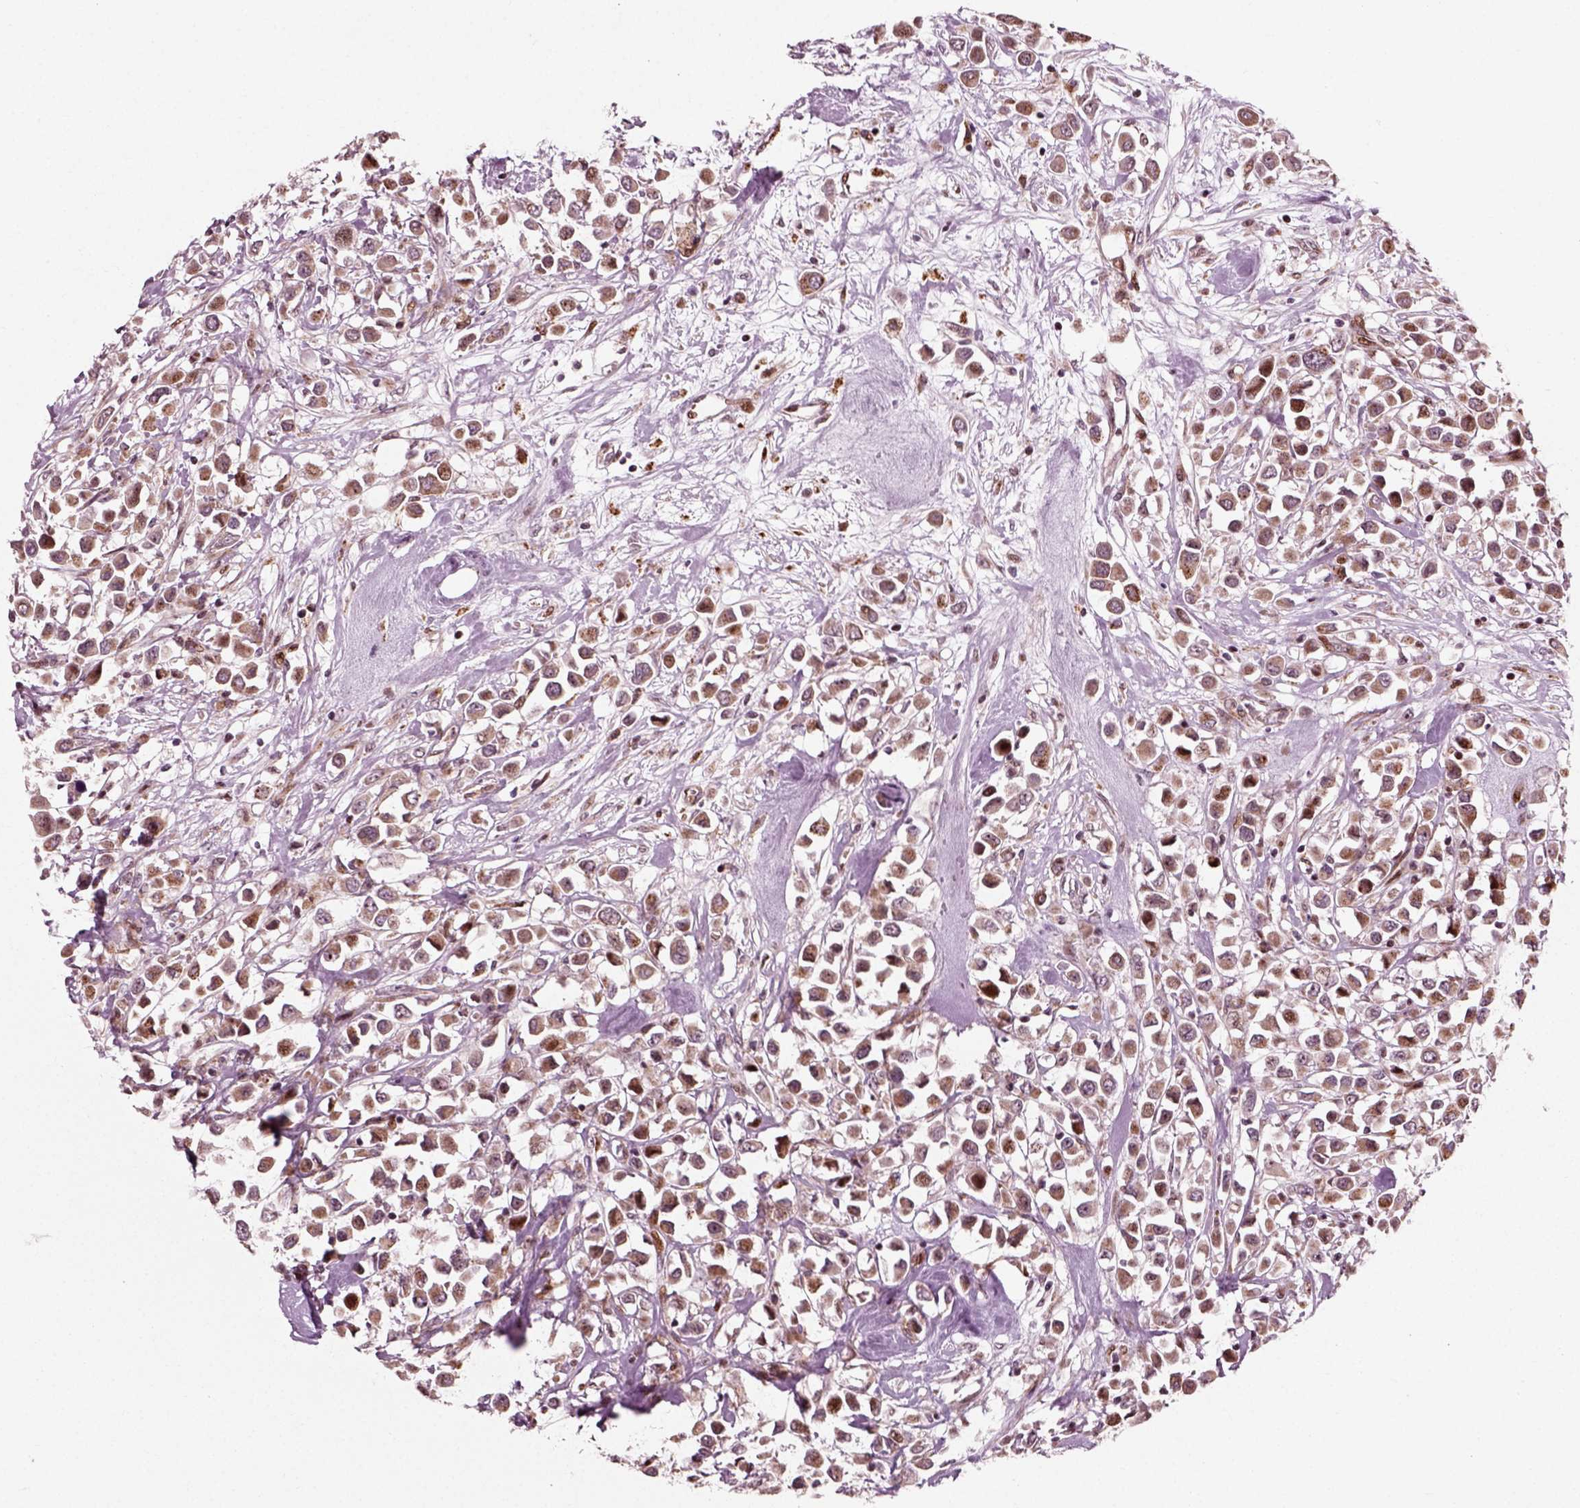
{"staining": {"intensity": "moderate", "quantity": ">75%", "location": "cytoplasmic/membranous"}, "tissue": "breast cancer", "cell_type": "Tumor cells", "image_type": "cancer", "snomed": [{"axis": "morphology", "description": "Duct carcinoma"}, {"axis": "topography", "description": "Breast"}], "caption": "Immunohistochemistry of breast cancer (infiltrating ductal carcinoma) displays medium levels of moderate cytoplasmic/membranous expression in approximately >75% of tumor cells. (IHC, brightfield microscopy, high magnification).", "gene": "CDC14A", "patient": {"sex": "female", "age": 61}}